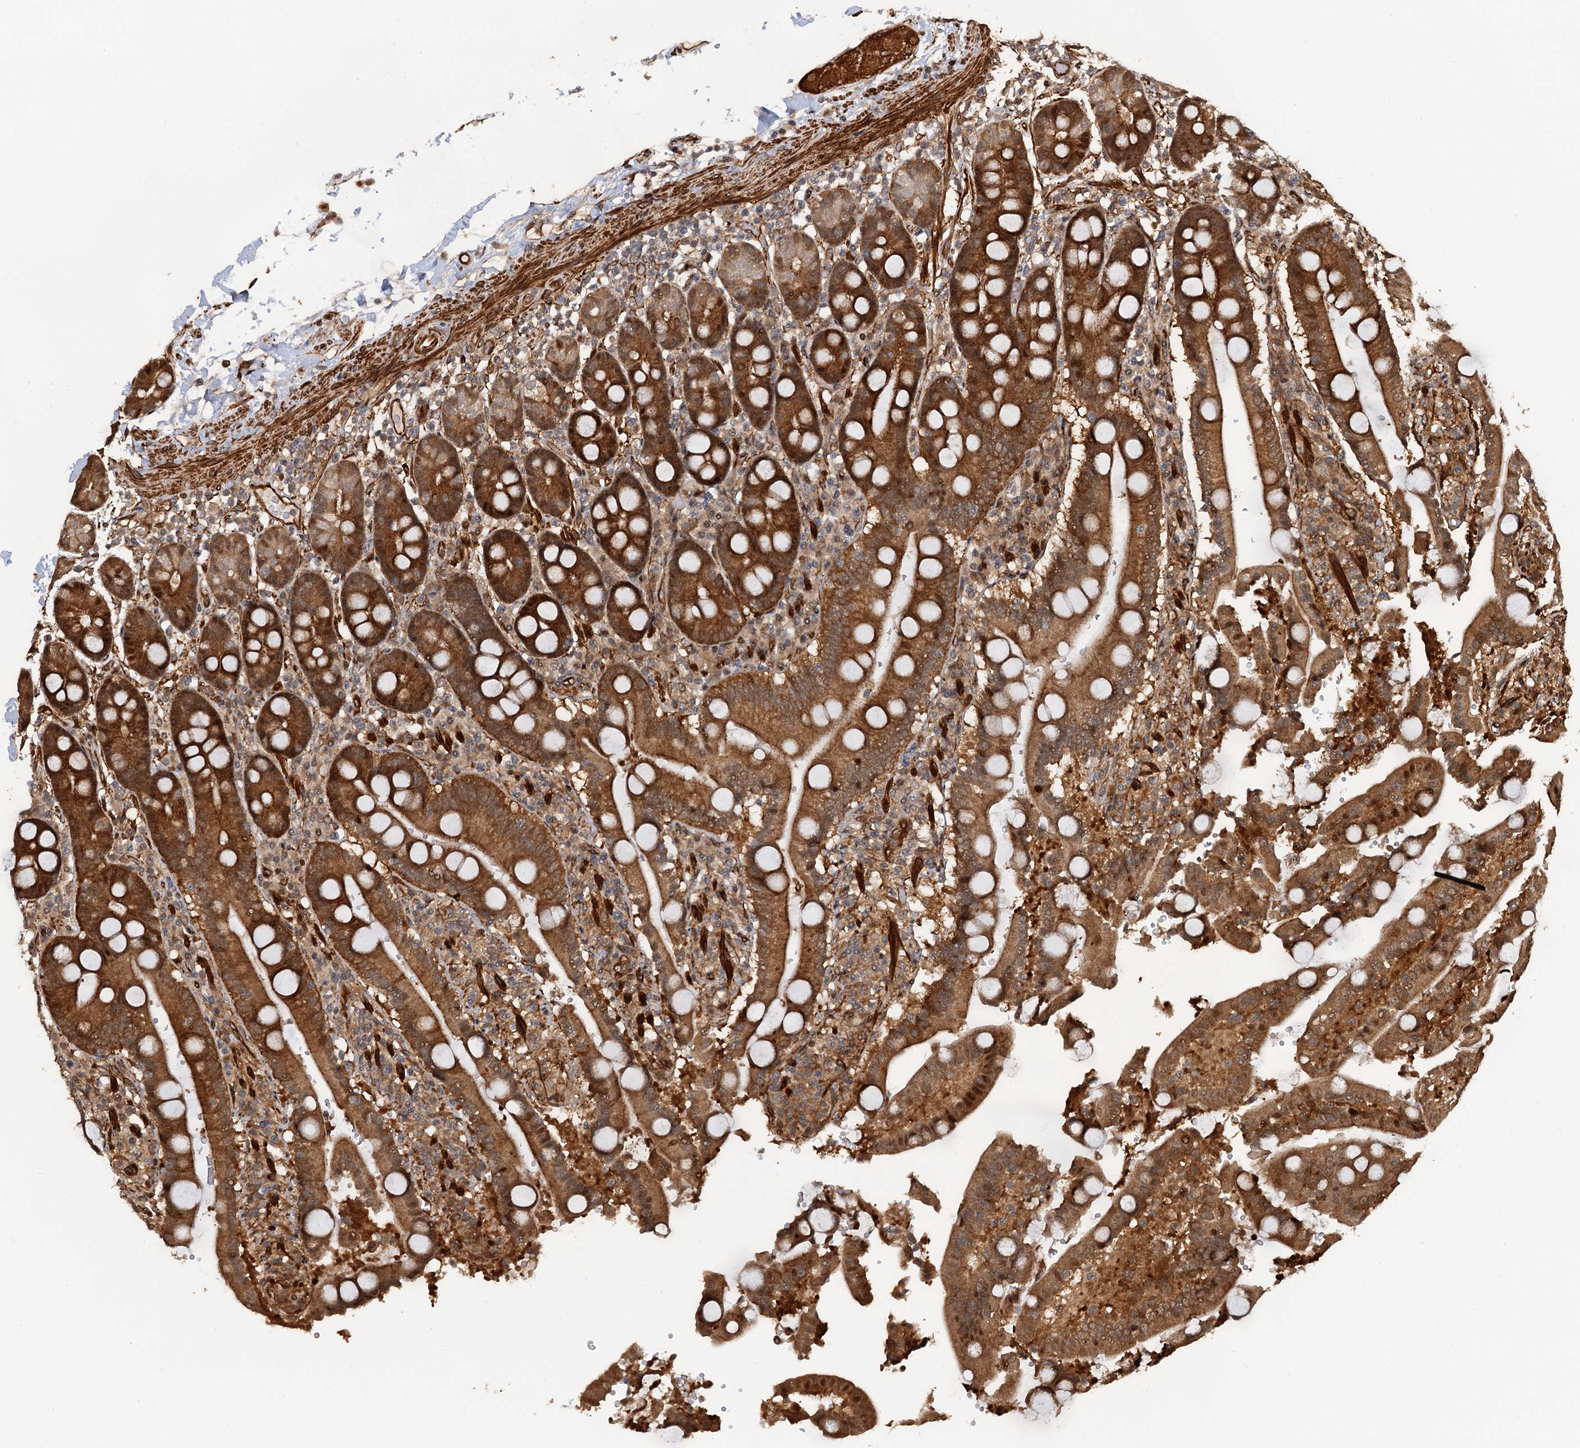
{"staining": {"intensity": "strong", "quantity": ">75%", "location": "cytoplasmic/membranous,nuclear"}, "tissue": "duodenum", "cell_type": "Glandular cells", "image_type": "normal", "snomed": [{"axis": "morphology", "description": "Normal tissue, NOS"}, {"axis": "topography", "description": "Small intestine, NOS"}], "caption": "Immunohistochemical staining of benign duodenum displays high levels of strong cytoplasmic/membranous,nuclear positivity in approximately >75% of glandular cells.", "gene": "SNRNP25", "patient": {"sex": "female", "age": 71}}